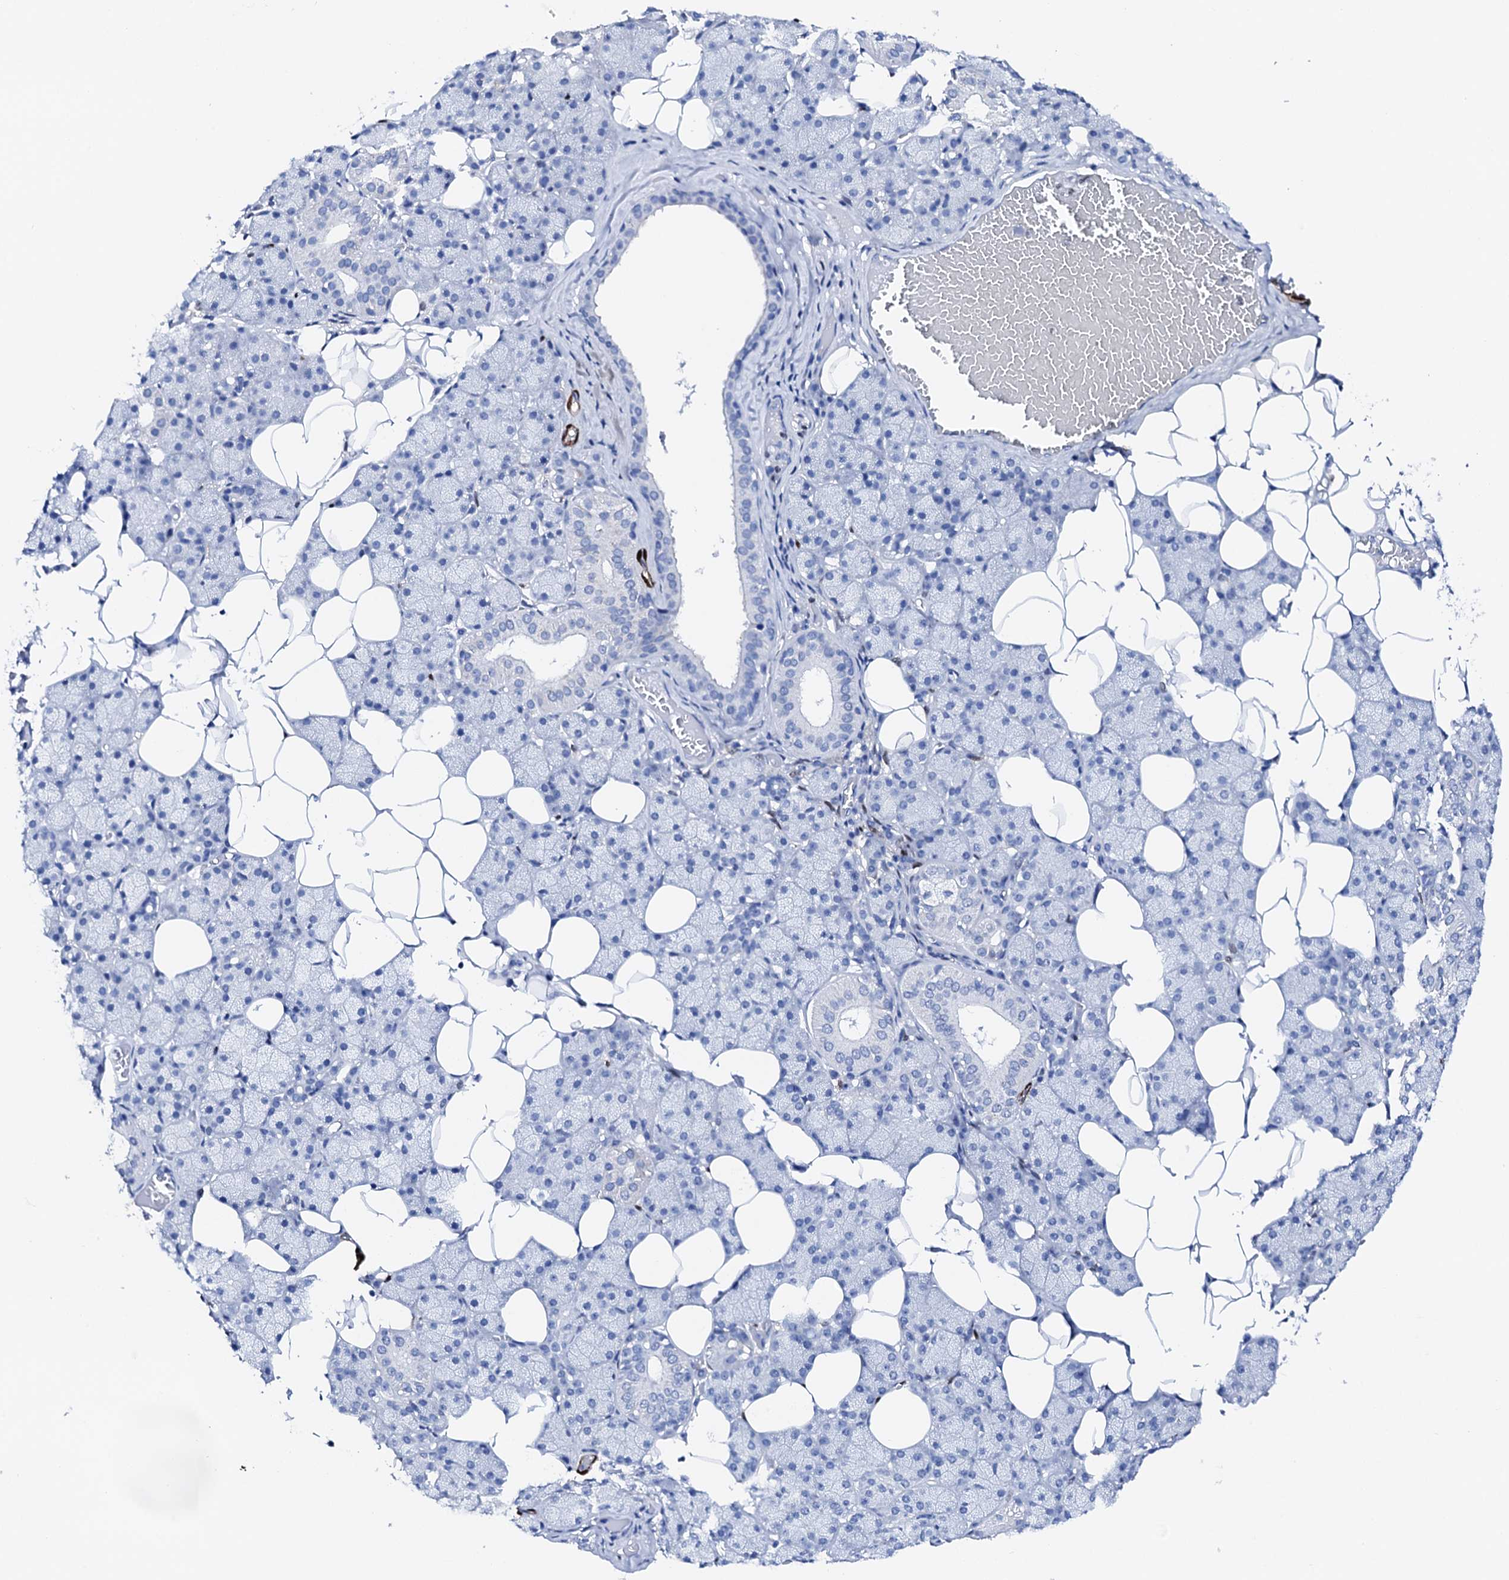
{"staining": {"intensity": "negative", "quantity": "none", "location": "none"}, "tissue": "salivary gland", "cell_type": "Glandular cells", "image_type": "normal", "snomed": [{"axis": "morphology", "description": "Normal tissue, NOS"}, {"axis": "topography", "description": "Salivary gland"}], "caption": "This is an immunohistochemistry image of normal human salivary gland. There is no staining in glandular cells.", "gene": "NRIP2", "patient": {"sex": "female", "age": 33}}